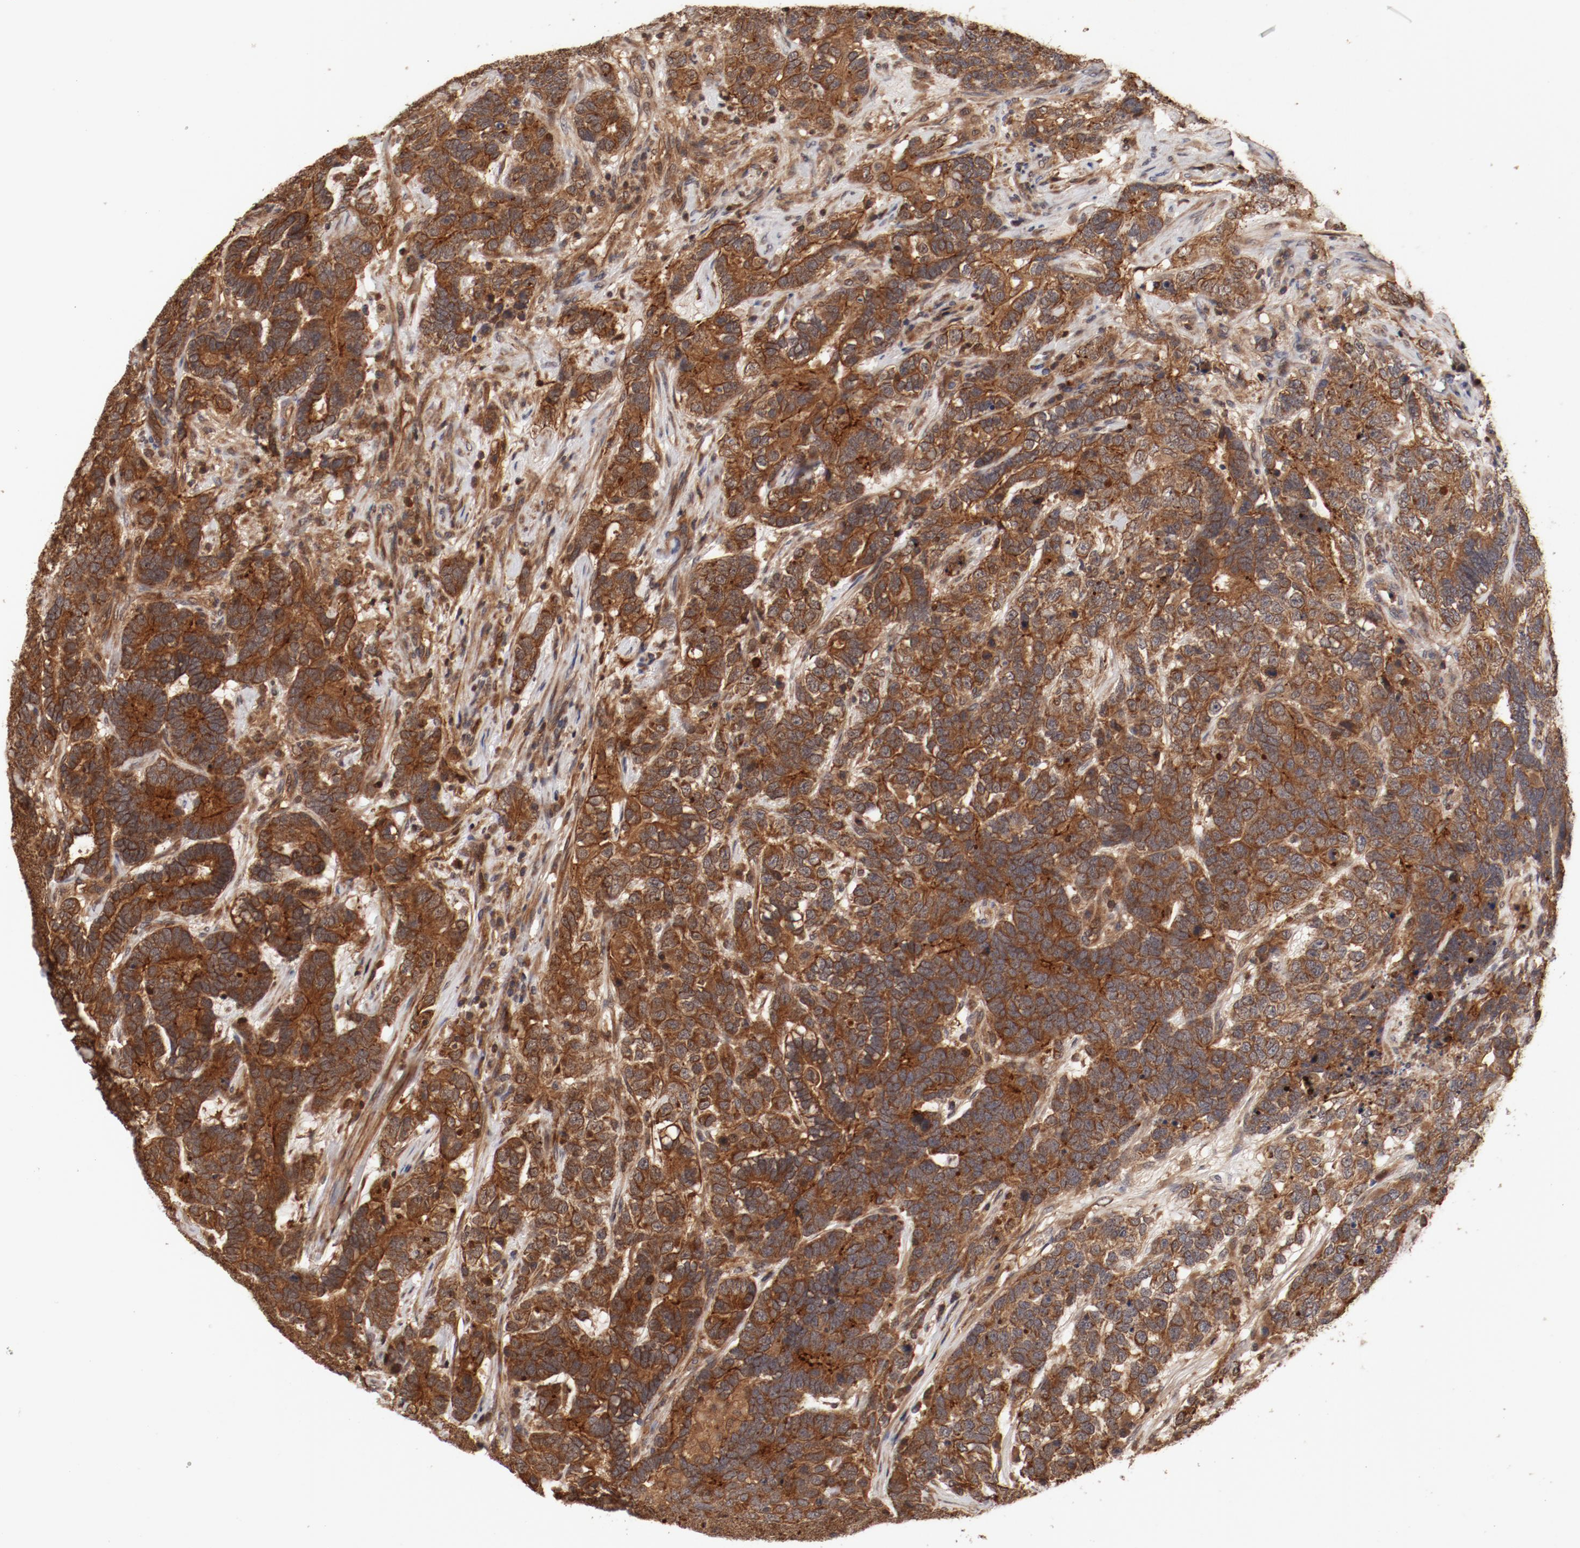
{"staining": {"intensity": "moderate", "quantity": ">75%", "location": "cytoplasmic/membranous"}, "tissue": "testis cancer", "cell_type": "Tumor cells", "image_type": "cancer", "snomed": [{"axis": "morphology", "description": "Carcinoma, Embryonal, NOS"}, {"axis": "topography", "description": "Testis"}], "caption": "IHC (DAB) staining of testis cancer reveals moderate cytoplasmic/membranous protein expression in approximately >75% of tumor cells.", "gene": "GUF1", "patient": {"sex": "male", "age": 26}}